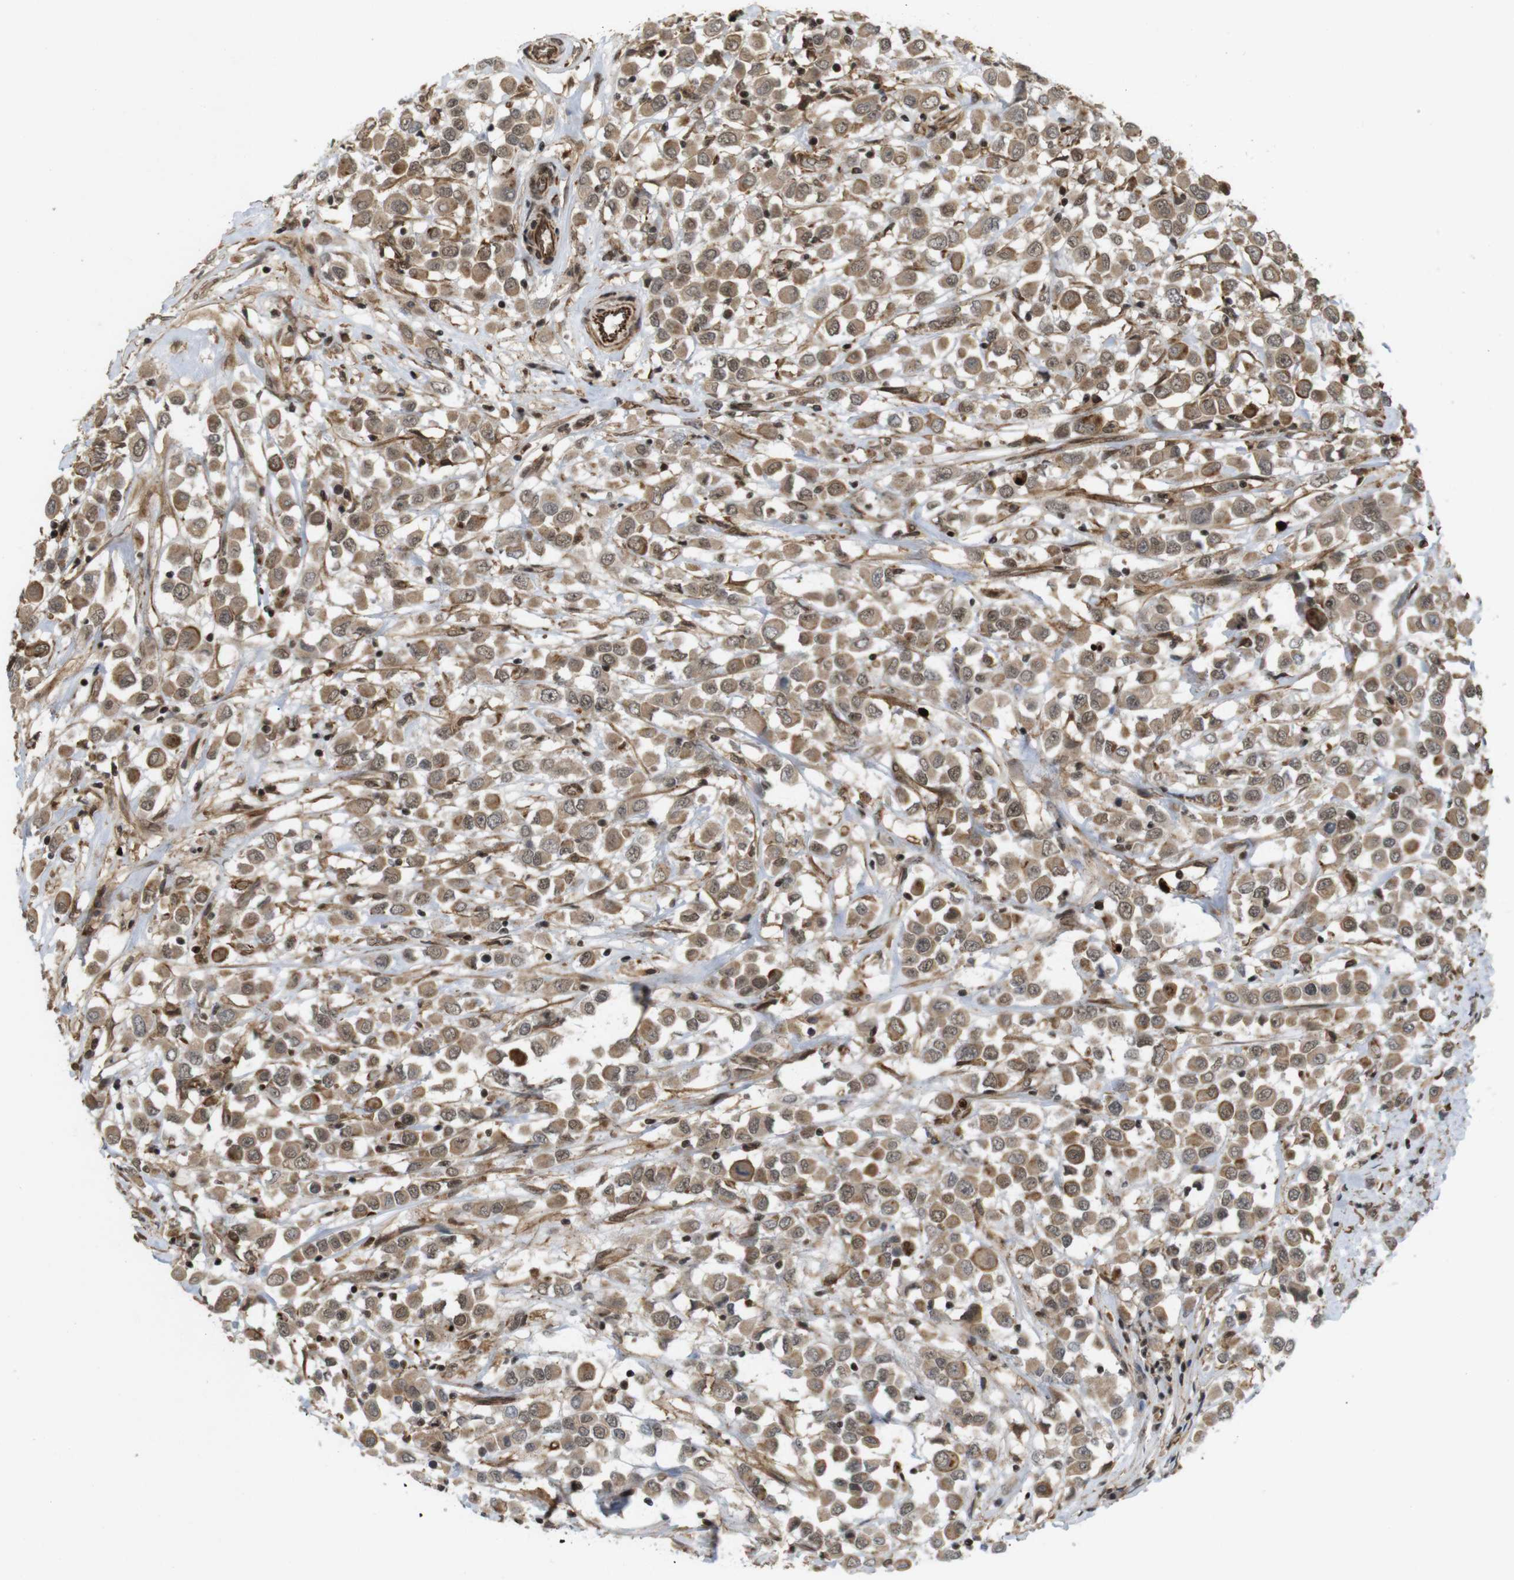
{"staining": {"intensity": "moderate", "quantity": ">75%", "location": "cytoplasmic/membranous,nuclear"}, "tissue": "breast cancer", "cell_type": "Tumor cells", "image_type": "cancer", "snomed": [{"axis": "morphology", "description": "Duct carcinoma"}, {"axis": "topography", "description": "Breast"}], "caption": "Breast cancer stained with a protein marker exhibits moderate staining in tumor cells.", "gene": "SP2", "patient": {"sex": "female", "age": 61}}